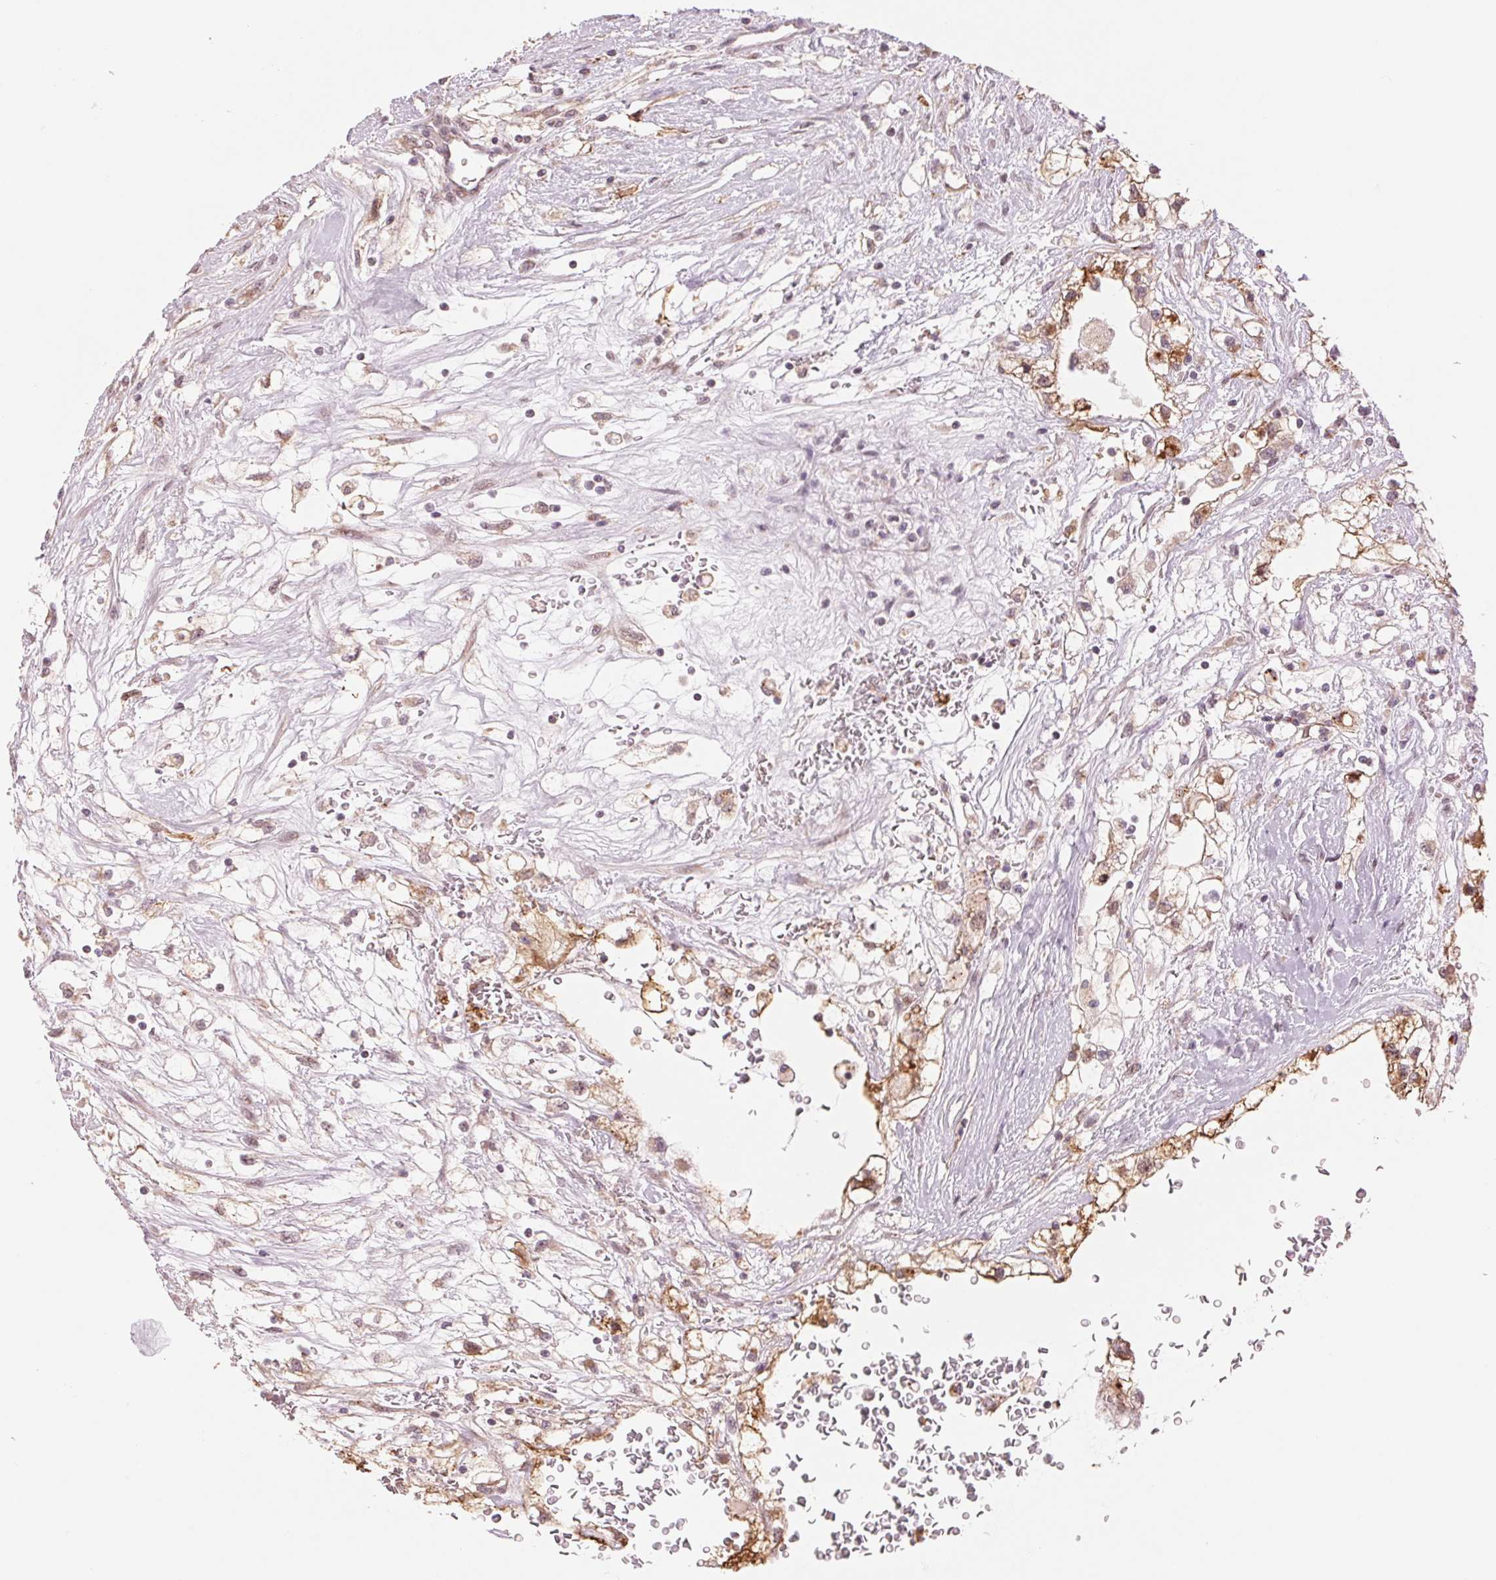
{"staining": {"intensity": "strong", "quantity": "25%-75%", "location": "cytoplasmic/membranous"}, "tissue": "renal cancer", "cell_type": "Tumor cells", "image_type": "cancer", "snomed": [{"axis": "morphology", "description": "Adenocarcinoma, NOS"}, {"axis": "topography", "description": "Kidney"}], "caption": "Human adenocarcinoma (renal) stained for a protein (brown) reveals strong cytoplasmic/membranous positive positivity in approximately 25%-75% of tumor cells.", "gene": "ARHGAP32", "patient": {"sex": "male", "age": 59}}